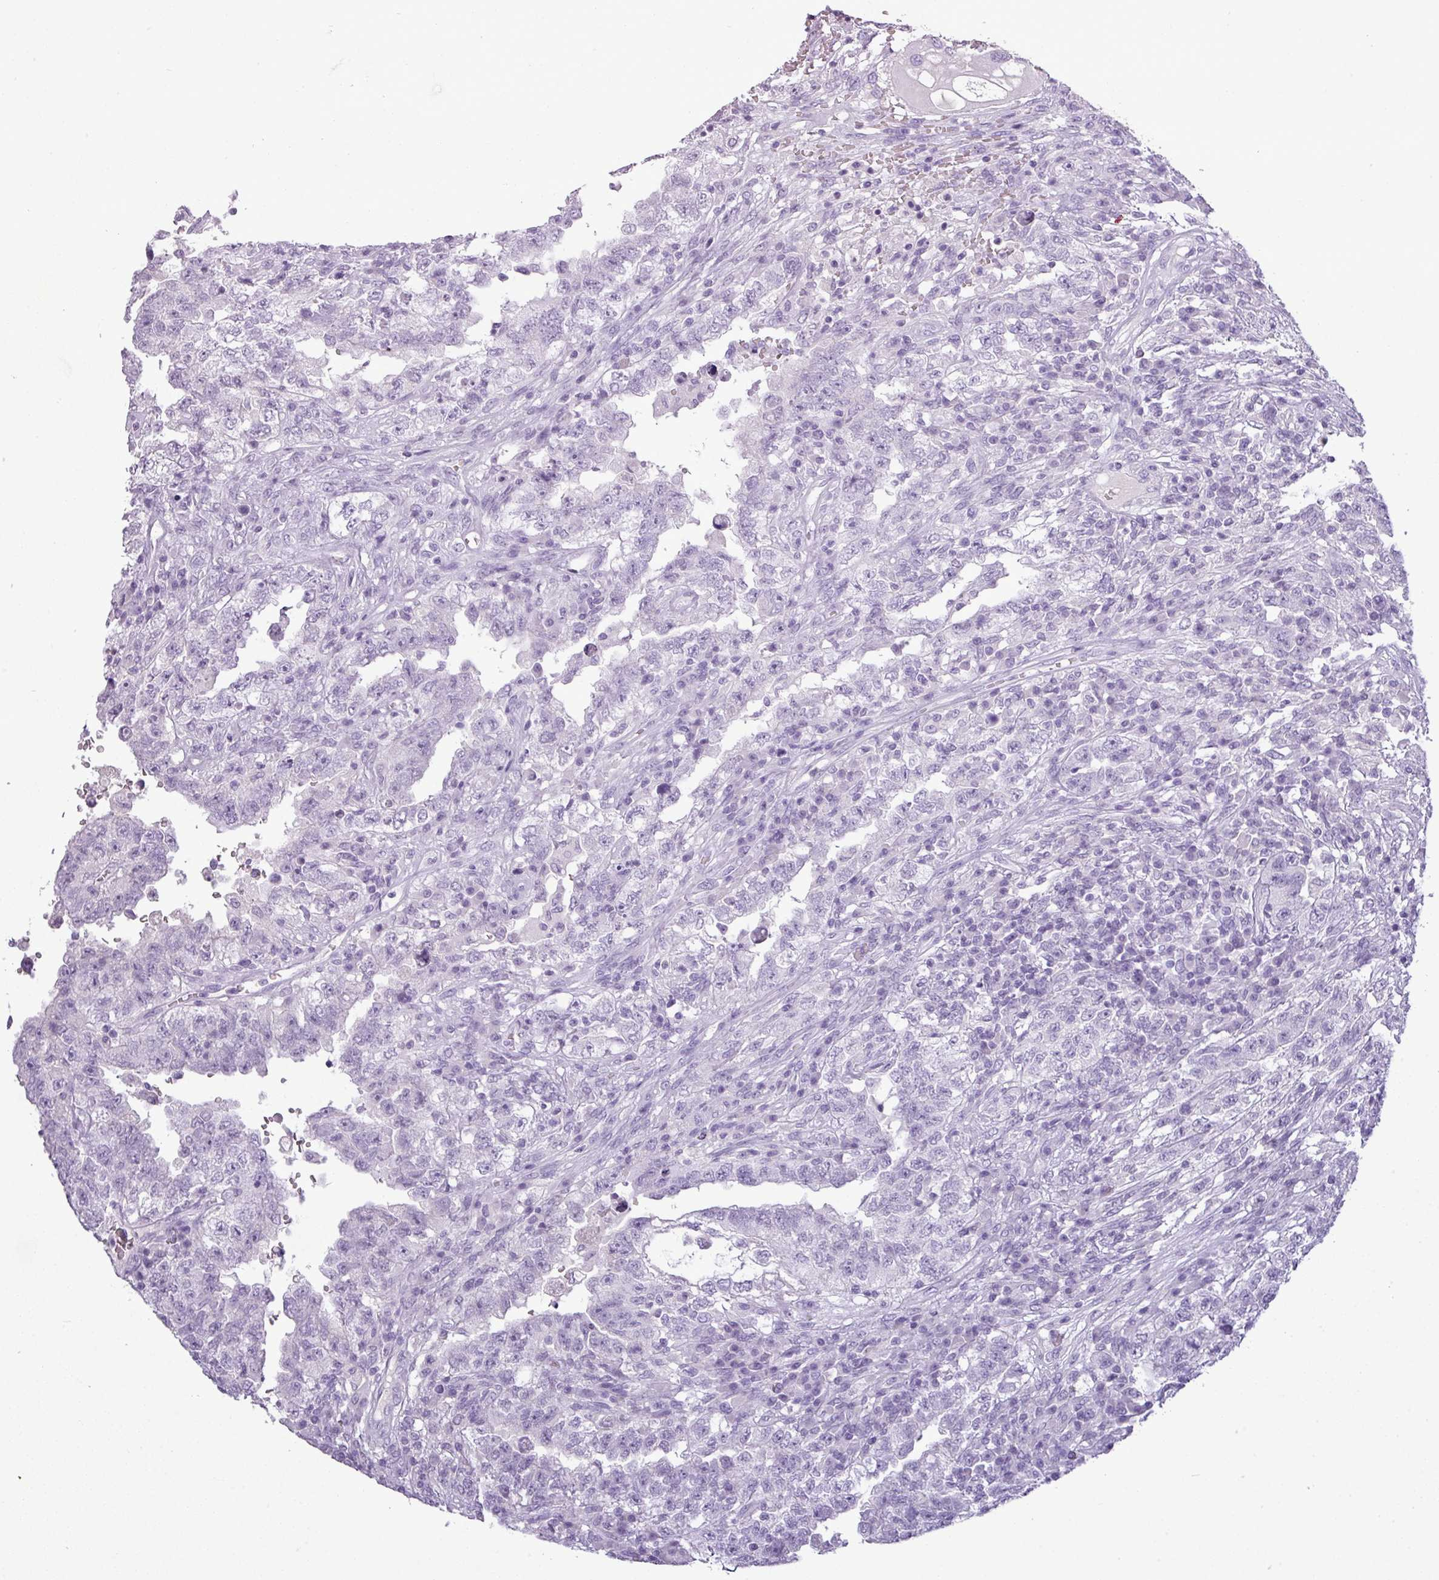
{"staining": {"intensity": "negative", "quantity": "none", "location": "none"}, "tissue": "testis cancer", "cell_type": "Tumor cells", "image_type": "cancer", "snomed": [{"axis": "morphology", "description": "Carcinoma, Embryonal, NOS"}, {"axis": "topography", "description": "Testis"}], "caption": "Human testis embryonal carcinoma stained for a protein using immunohistochemistry exhibits no staining in tumor cells.", "gene": "TMEM91", "patient": {"sex": "male", "age": 26}}